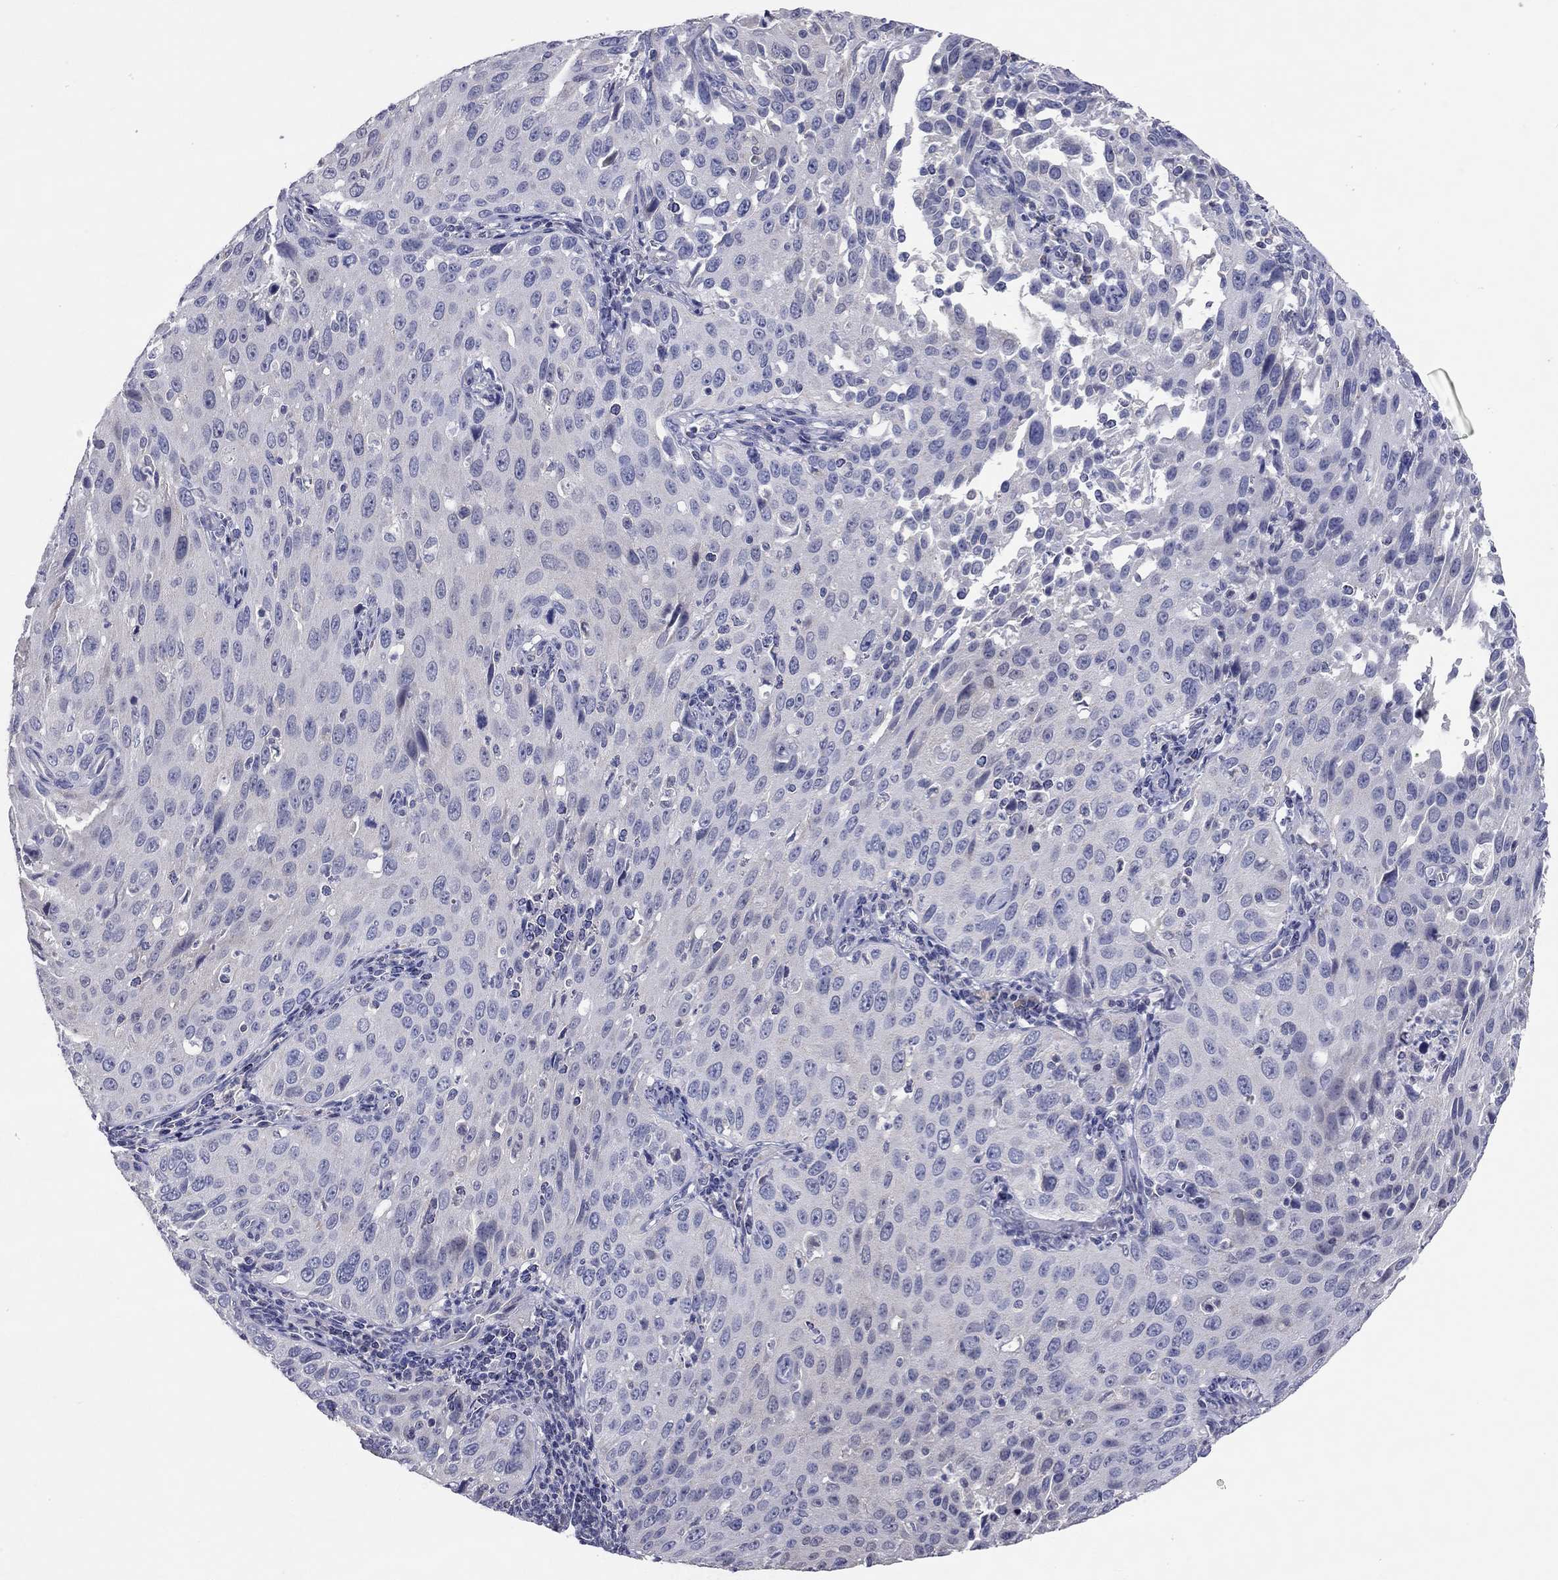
{"staining": {"intensity": "negative", "quantity": "none", "location": "none"}, "tissue": "cervical cancer", "cell_type": "Tumor cells", "image_type": "cancer", "snomed": [{"axis": "morphology", "description": "Squamous cell carcinoma, NOS"}, {"axis": "topography", "description": "Cervix"}], "caption": "IHC histopathology image of neoplastic tissue: cervical cancer stained with DAB (3,3'-diaminobenzidine) exhibits no significant protein expression in tumor cells.", "gene": "CFAP161", "patient": {"sex": "female", "age": 26}}